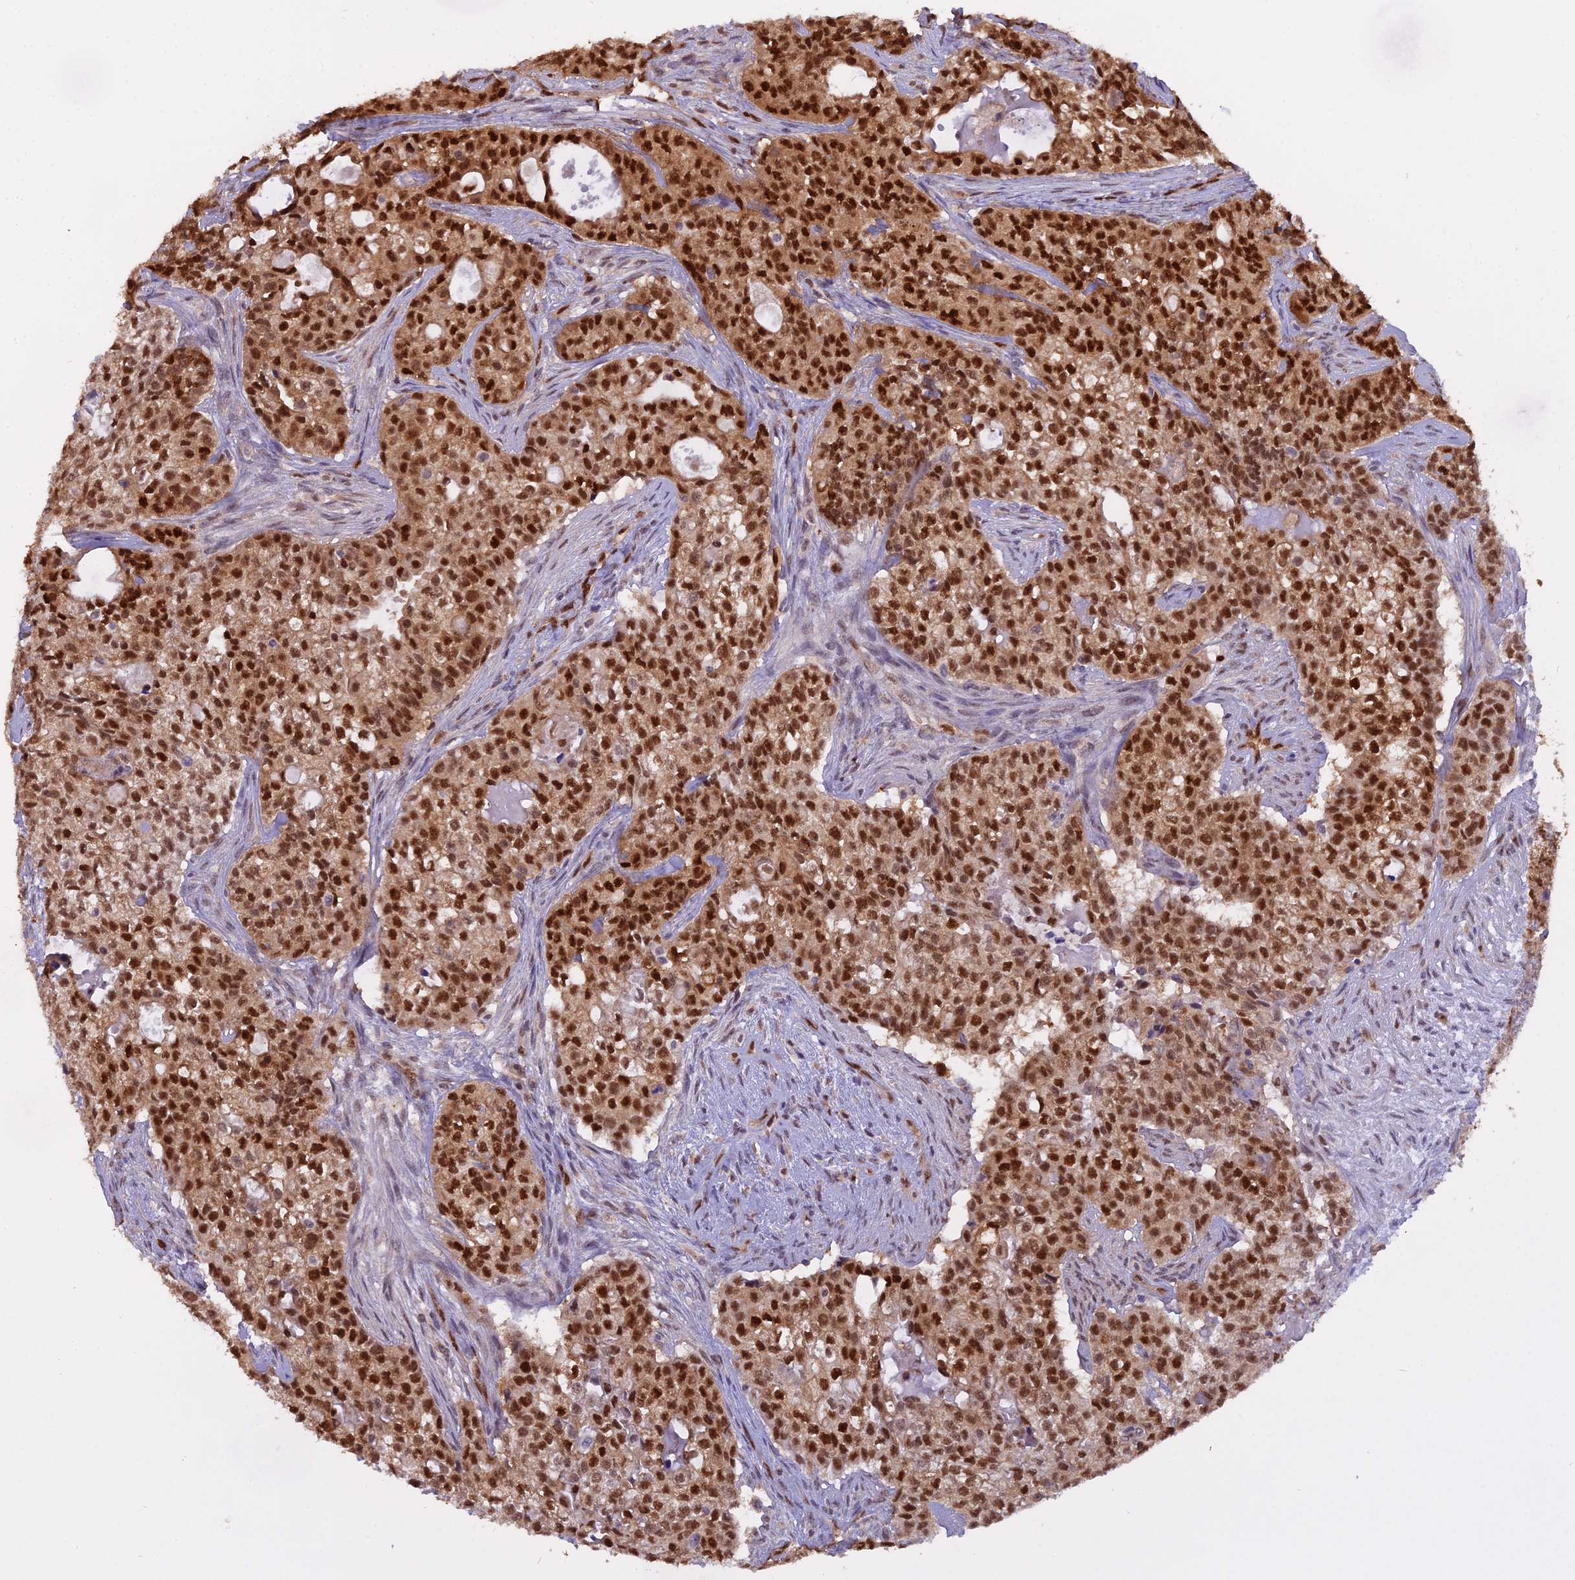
{"staining": {"intensity": "strong", "quantity": ">75%", "location": "nuclear"}, "tissue": "head and neck cancer", "cell_type": "Tumor cells", "image_type": "cancer", "snomed": [{"axis": "morphology", "description": "Adenocarcinoma, NOS"}, {"axis": "topography", "description": "Head-Neck"}], "caption": "Immunohistochemistry photomicrograph of neoplastic tissue: human head and neck adenocarcinoma stained using immunohistochemistry (IHC) demonstrates high levels of strong protein expression localized specifically in the nuclear of tumor cells, appearing as a nuclear brown color.", "gene": "NPEPL1", "patient": {"sex": "male", "age": 81}}